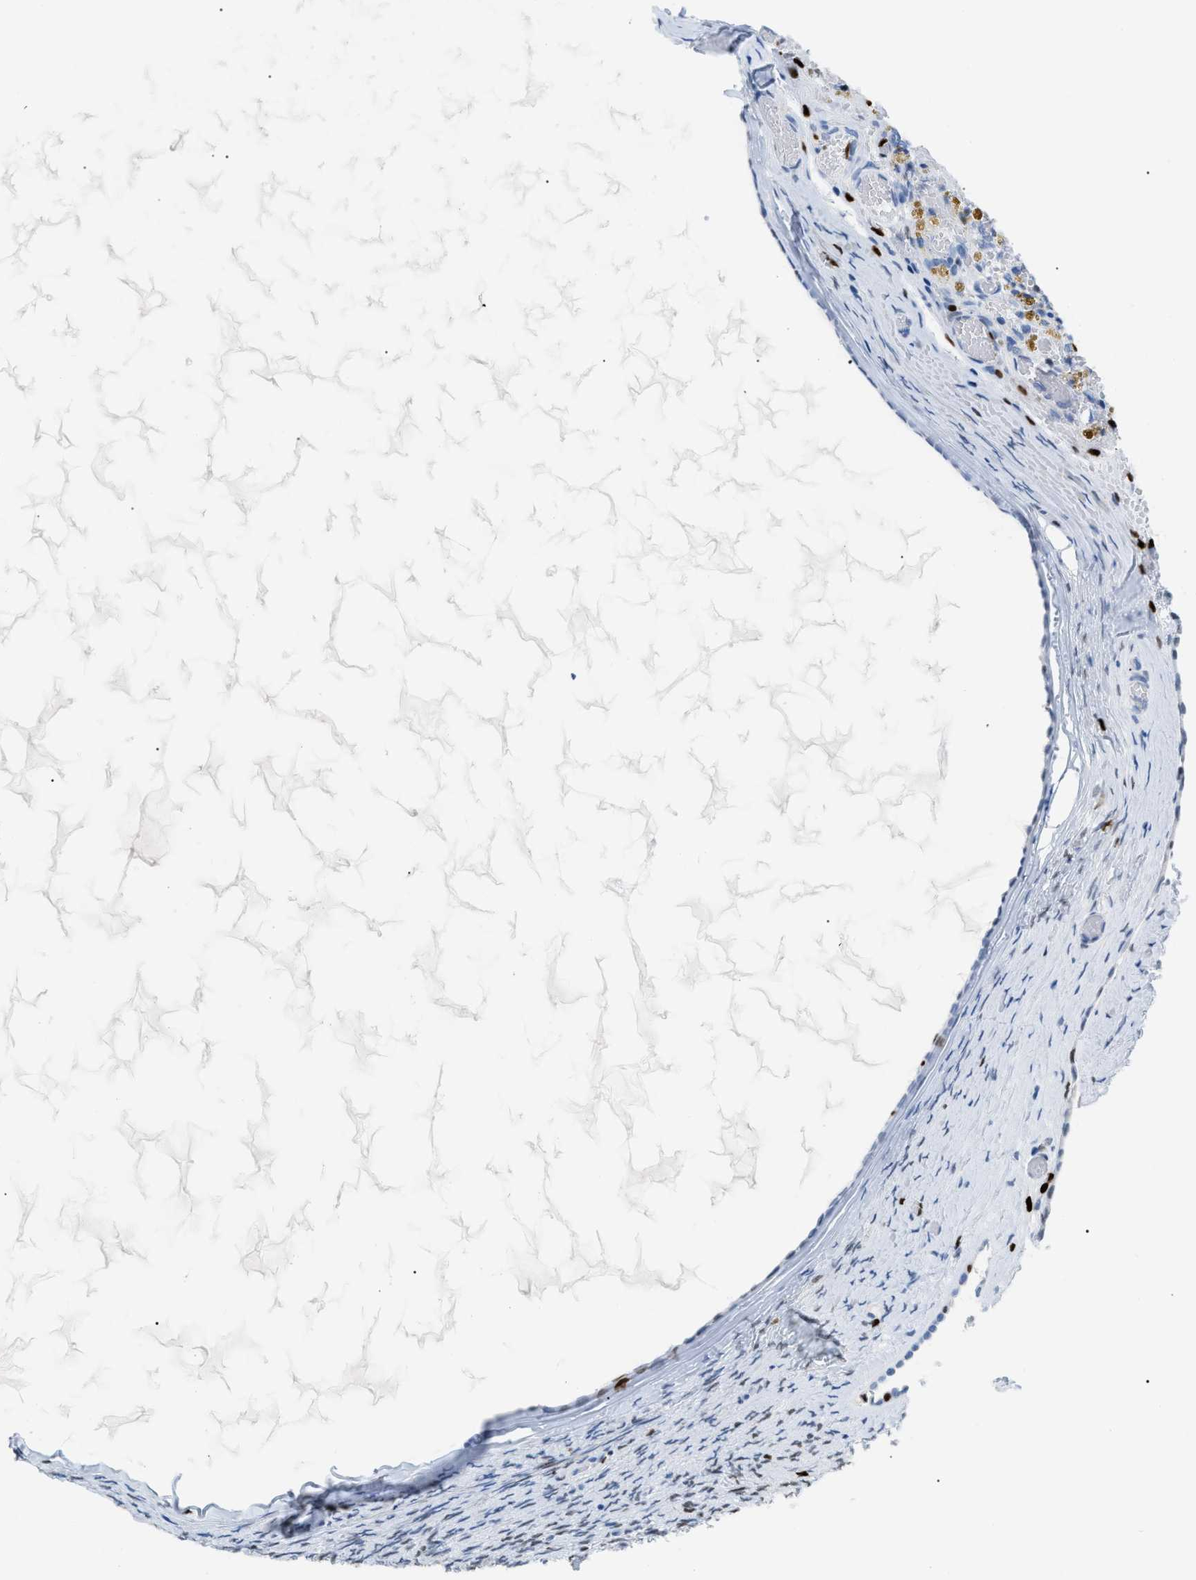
{"staining": {"intensity": "strong", "quantity": ">75%", "location": "cytoplasmic/membranous,nuclear"}, "tissue": "ovary", "cell_type": "Follicle cells", "image_type": "normal", "snomed": [{"axis": "morphology", "description": "Normal tissue, NOS"}, {"axis": "topography", "description": "Ovary"}], "caption": "Immunohistochemical staining of unremarkable ovary reveals >75% levels of strong cytoplasmic/membranous,nuclear protein staining in approximately >75% of follicle cells. The staining was performed using DAB, with brown indicating positive protein expression. Nuclei are stained blue with hematoxylin.", "gene": "MCM7", "patient": {"sex": "female", "age": 33}}